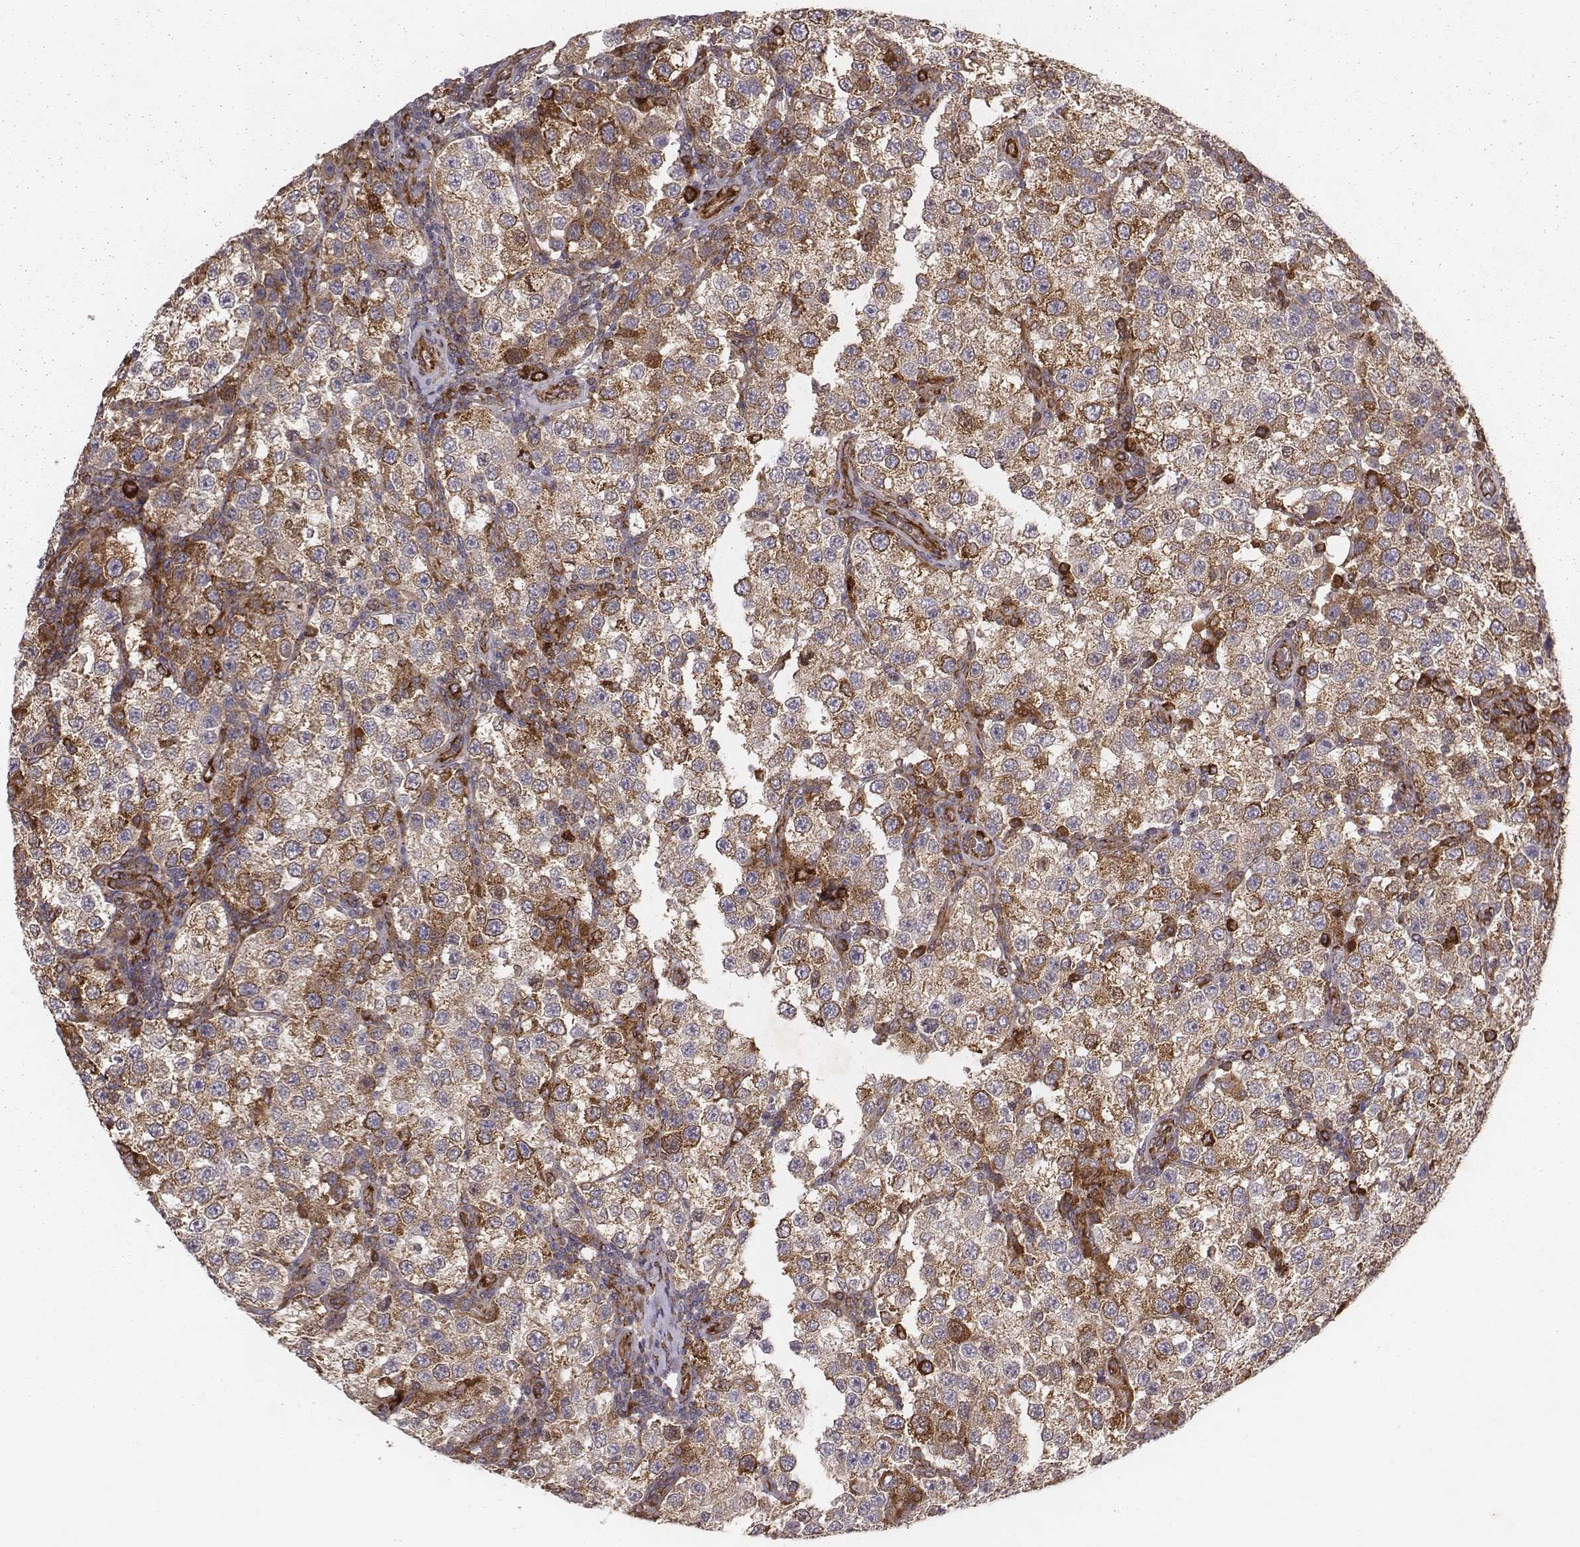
{"staining": {"intensity": "moderate", "quantity": ">75%", "location": "cytoplasmic/membranous"}, "tissue": "testis cancer", "cell_type": "Tumor cells", "image_type": "cancer", "snomed": [{"axis": "morphology", "description": "Seminoma, NOS"}, {"axis": "topography", "description": "Testis"}], "caption": "Immunohistochemical staining of testis cancer (seminoma) exhibits moderate cytoplasmic/membranous protein staining in about >75% of tumor cells. (Stains: DAB (3,3'-diaminobenzidine) in brown, nuclei in blue, Microscopy: brightfield microscopy at high magnification).", "gene": "TXLNA", "patient": {"sex": "male", "age": 37}}